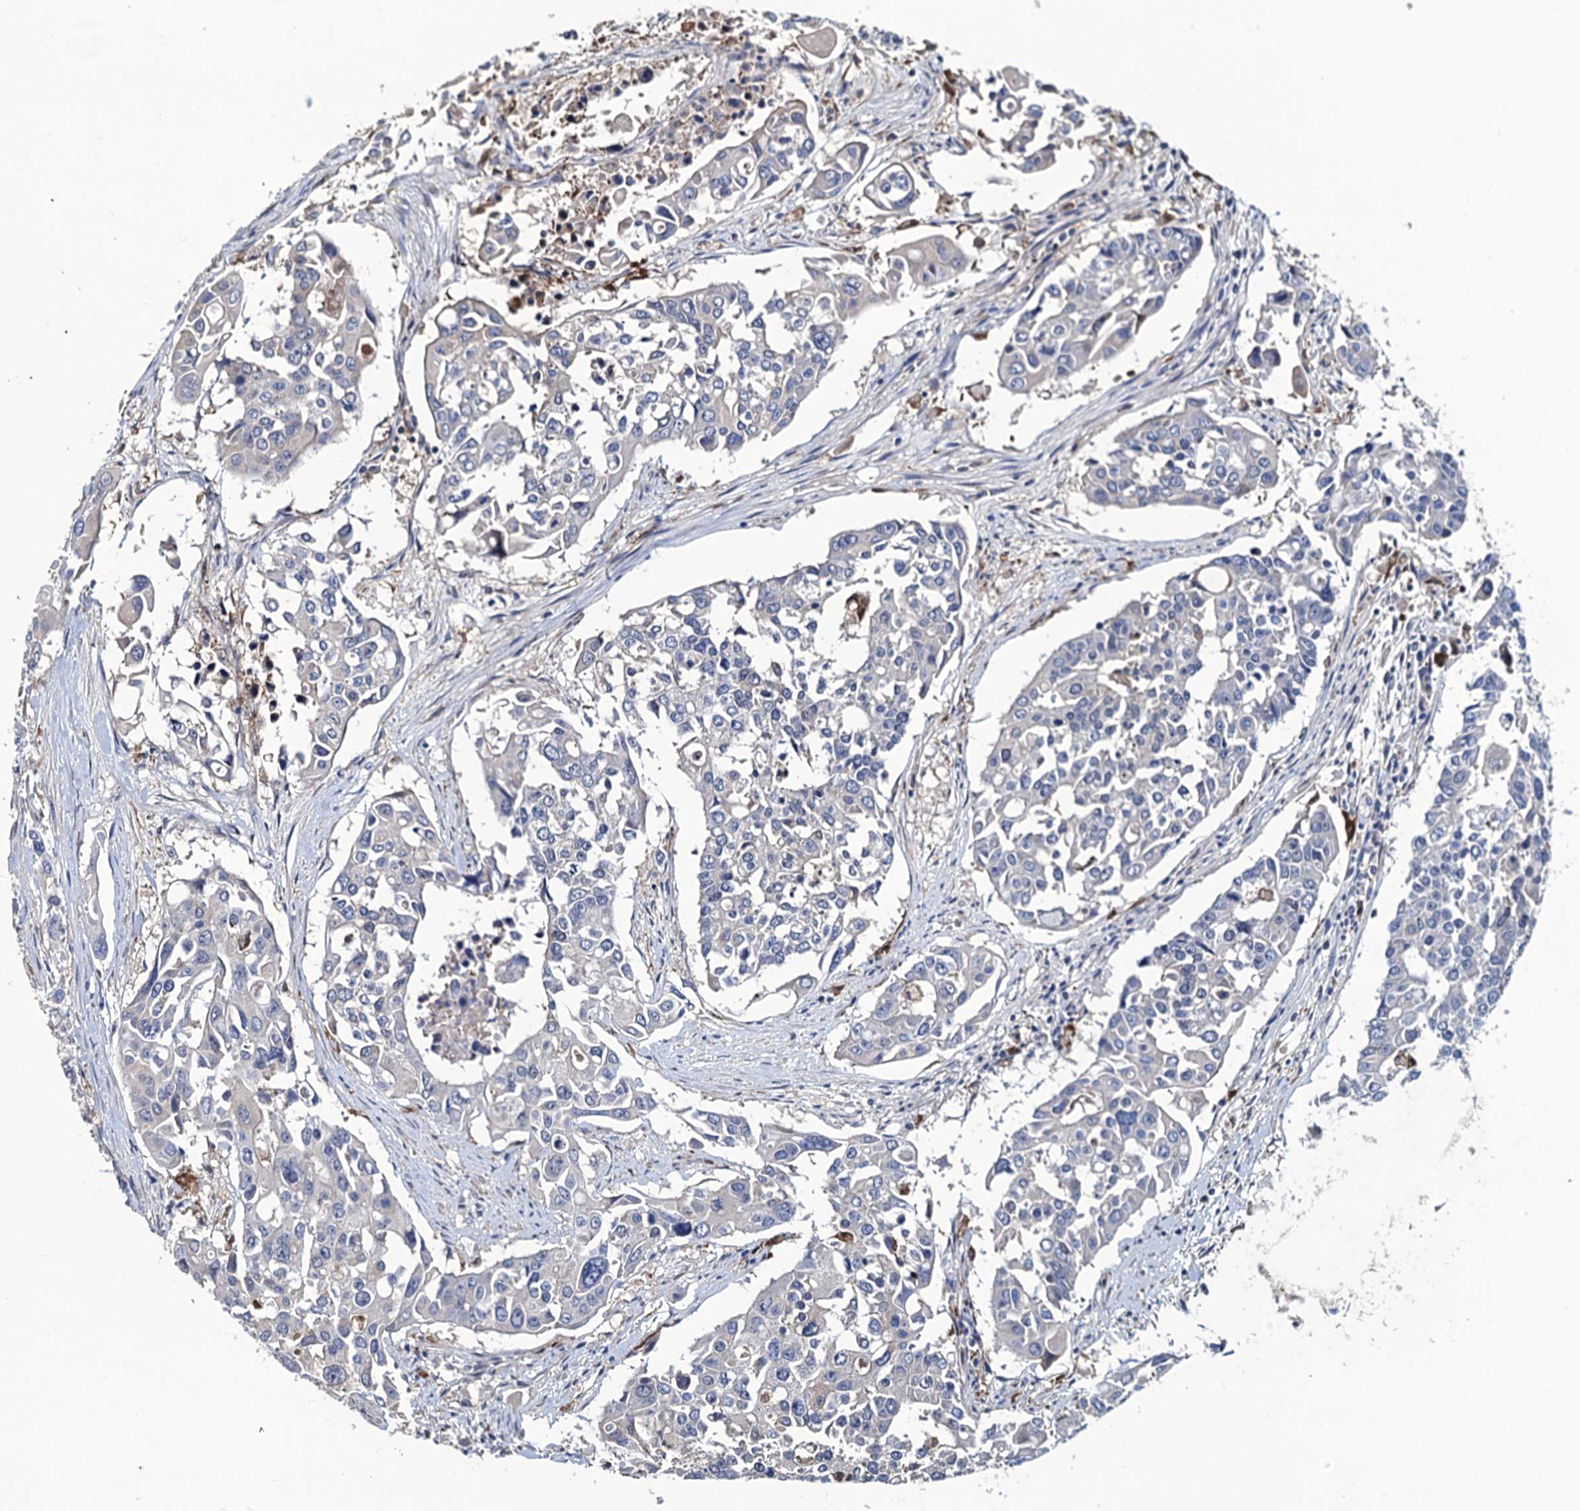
{"staining": {"intensity": "negative", "quantity": "none", "location": "none"}, "tissue": "colorectal cancer", "cell_type": "Tumor cells", "image_type": "cancer", "snomed": [{"axis": "morphology", "description": "Adenocarcinoma, NOS"}, {"axis": "topography", "description": "Colon"}], "caption": "Colorectal adenocarcinoma stained for a protein using immunohistochemistry (IHC) exhibits no expression tumor cells.", "gene": "RTKN2", "patient": {"sex": "male", "age": 77}}